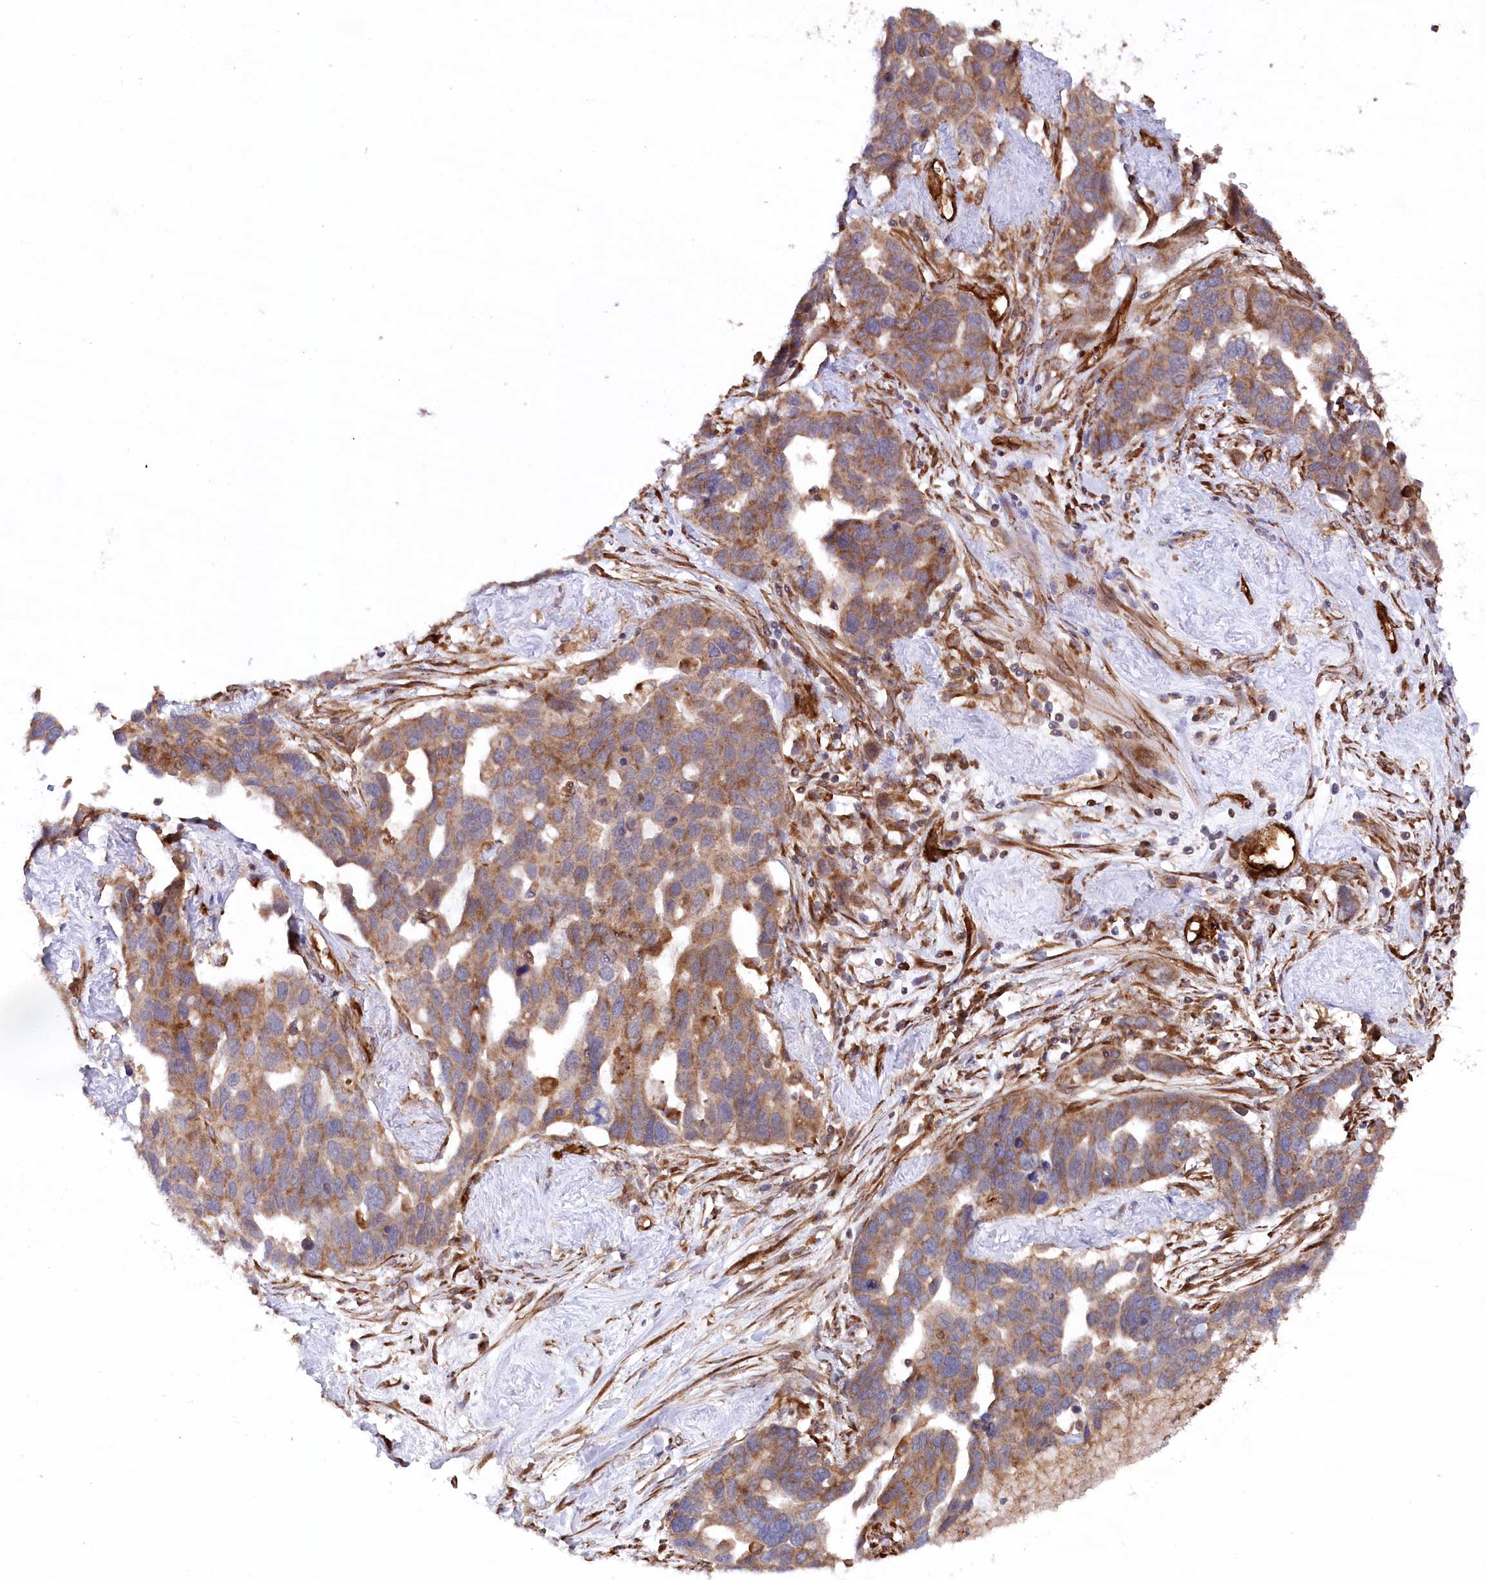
{"staining": {"intensity": "moderate", "quantity": ">75%", "location": "cytoplasmic/membranous"}, "tissue": "ovarian cancer", "cell_type": "Tumor cells", "image_type": "cancer", "snomed": [{"axis": "morphology", "description": "Cystadenocarcinoma, serous, NOS"}, {"axis": "topography", "description": "Ovary"}], "caption": "Human ovarian serous cystadenocarcinoma stained with a brown dye shows moderate cytoplasmic/membranous positive expression in approximately >75% of tumor cells.", "gene": "MTPAP", "patient": {"sex": "female", "age": 54}}